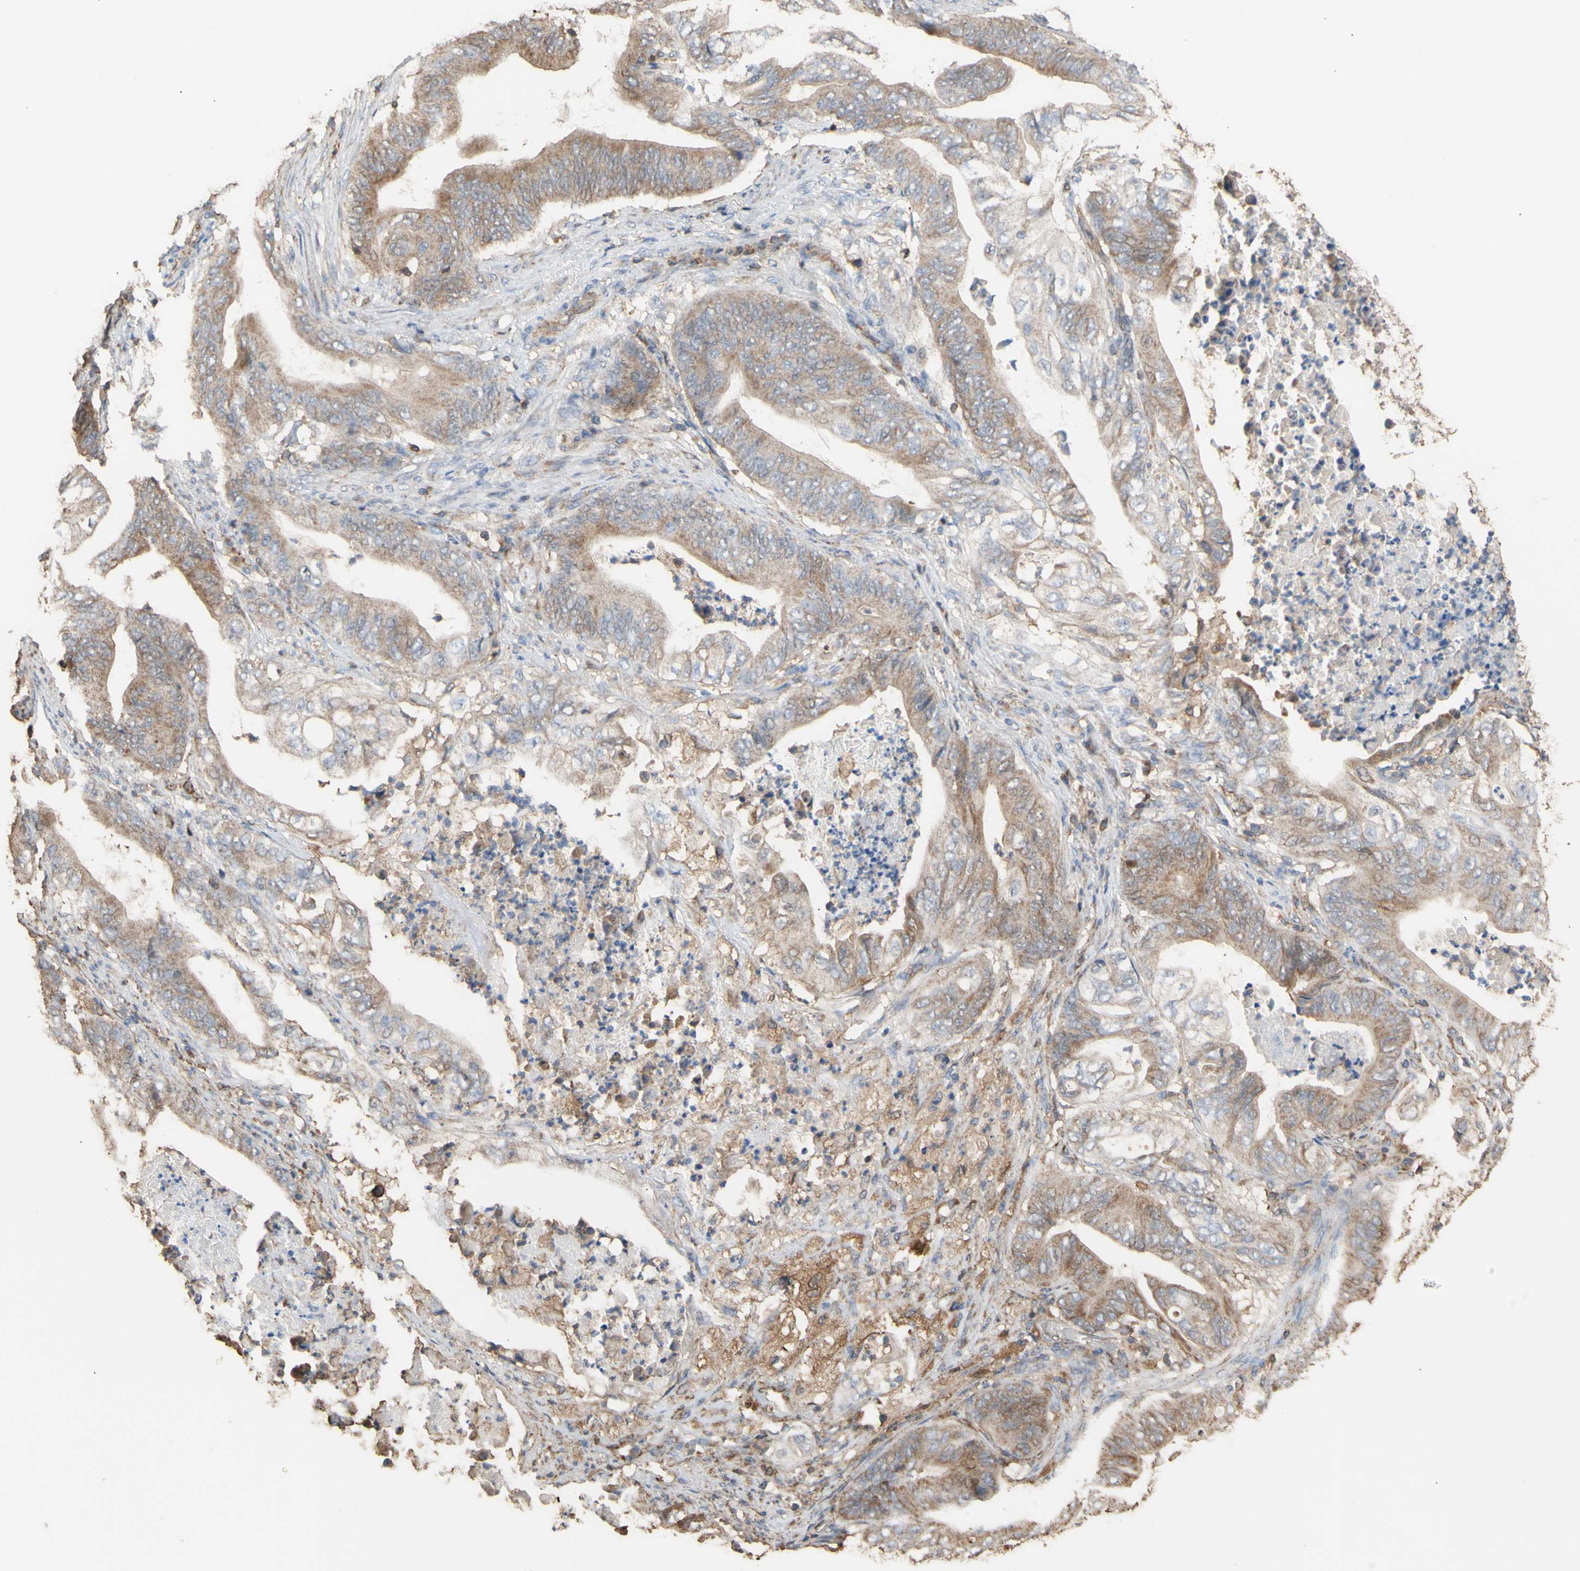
{"staining": {"intensity": "moderate", "quantity": ">75%", "location": "cytoplasmic/membranous"}, "tissue": "stomach cancer", "cell_type": "Tumor cells", "image_type": "cancer", "snomed": [{"axis": "morphology", "description": "Adenocarcinoma, NOS"}, {"axis": "topography", "description": "Stomach"}], "caption": "A histopathology image showing moderate cytoplasmic/membranous staining in approximately >75% of tumor cells in stomach cancer, as visualized by brown immunohistochemical staining.", "gene": "ALDH9A1", "patient": {"sex": "female", "age": 73}}